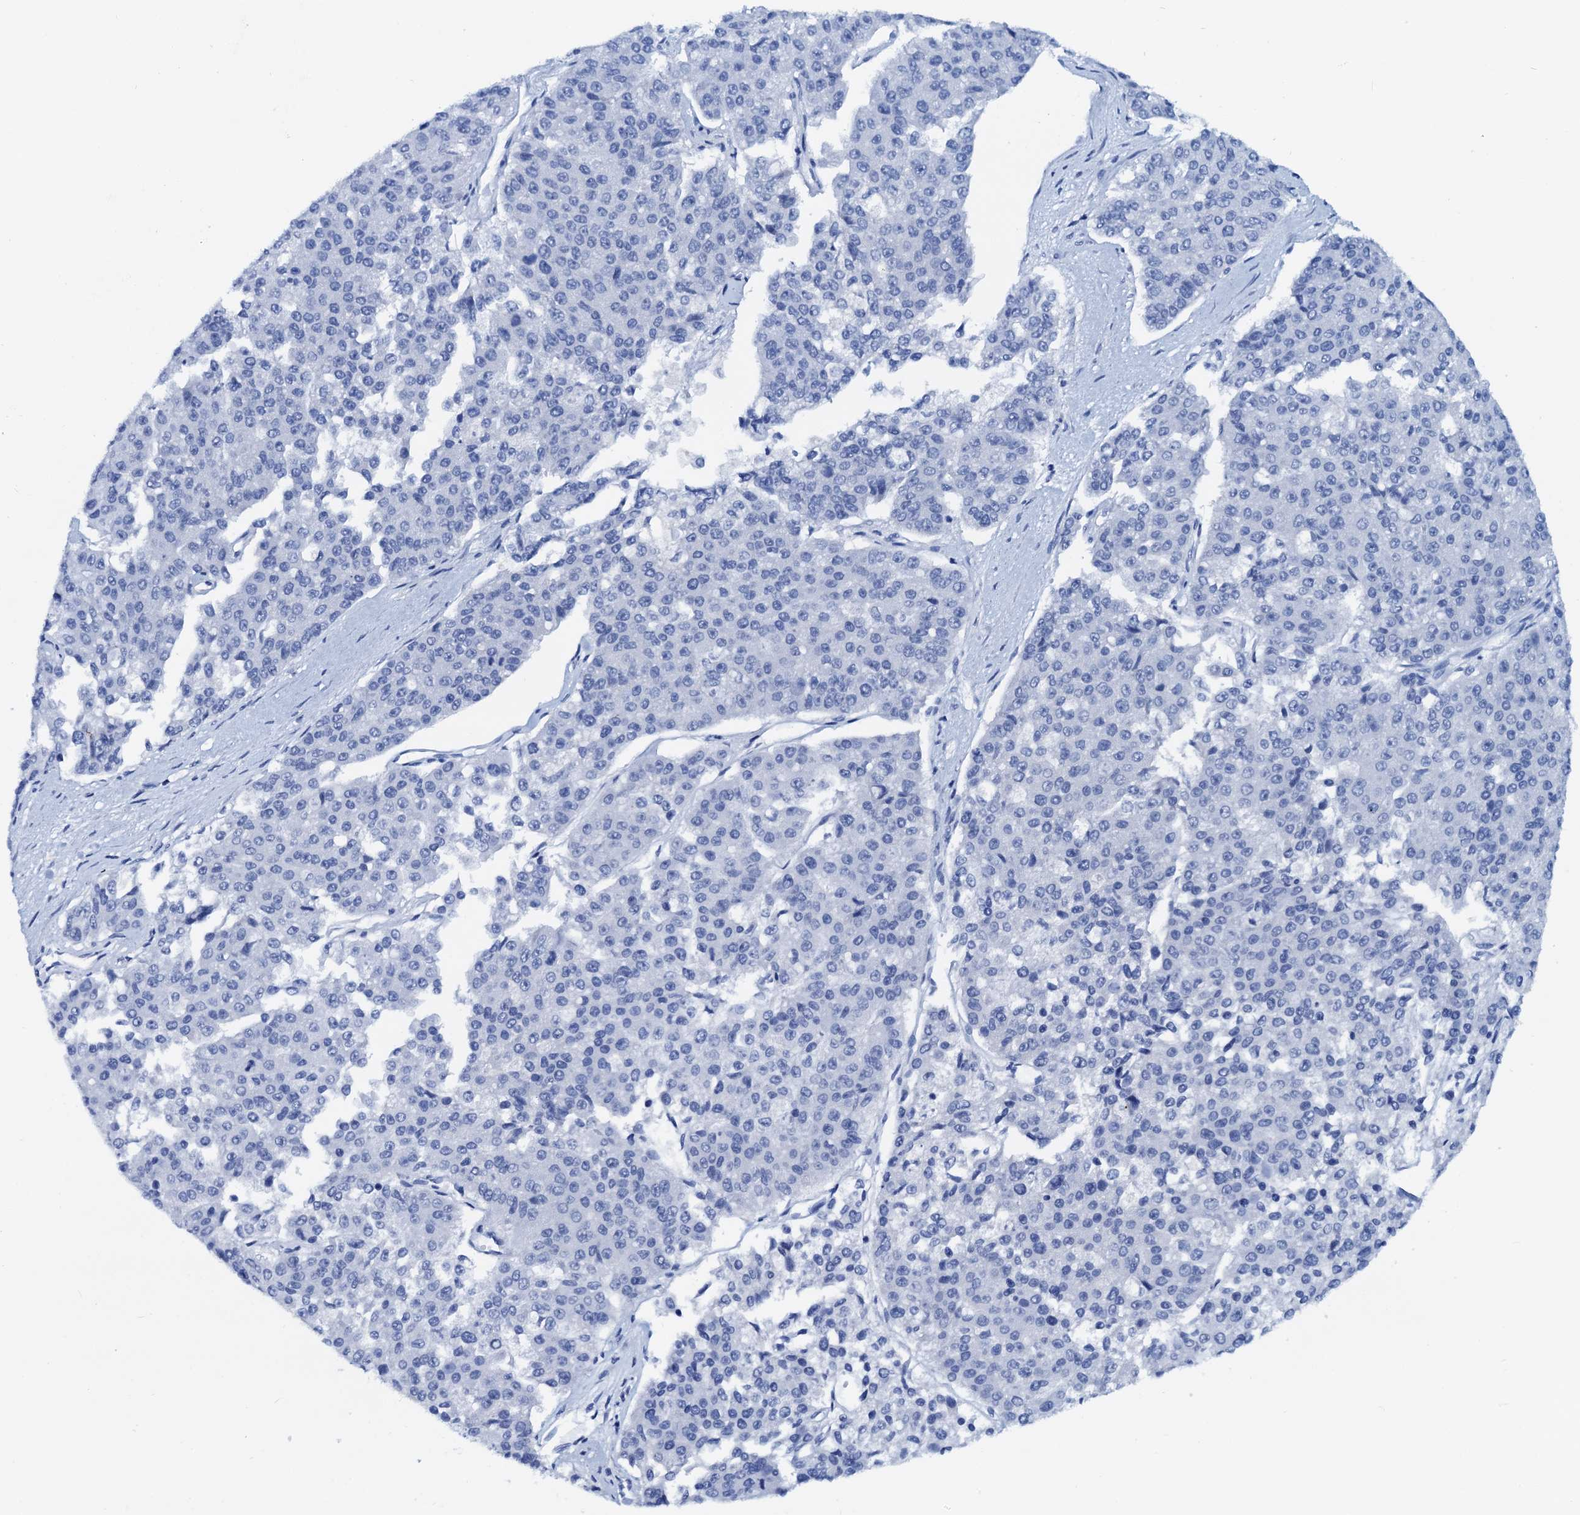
{"staining": {"intensity": "negative", "quantity": "none", "location": "none"}, "tissue": "pancreatic cancer", "cell_type": "Tumor cells", "image_type": "cancer", "snomed": [{"axis": "morphology", "description": "Adenocarcinoma, NOS"}, {"axis": "topography", "description": "Pancreas"}], "caption": "The histopathology image demonstrates no significant positivity in tumor cells of pancreatic adenocarcinoma.", "gene": "PTGES3", "patient": {"sex": "male", "age": 50}}